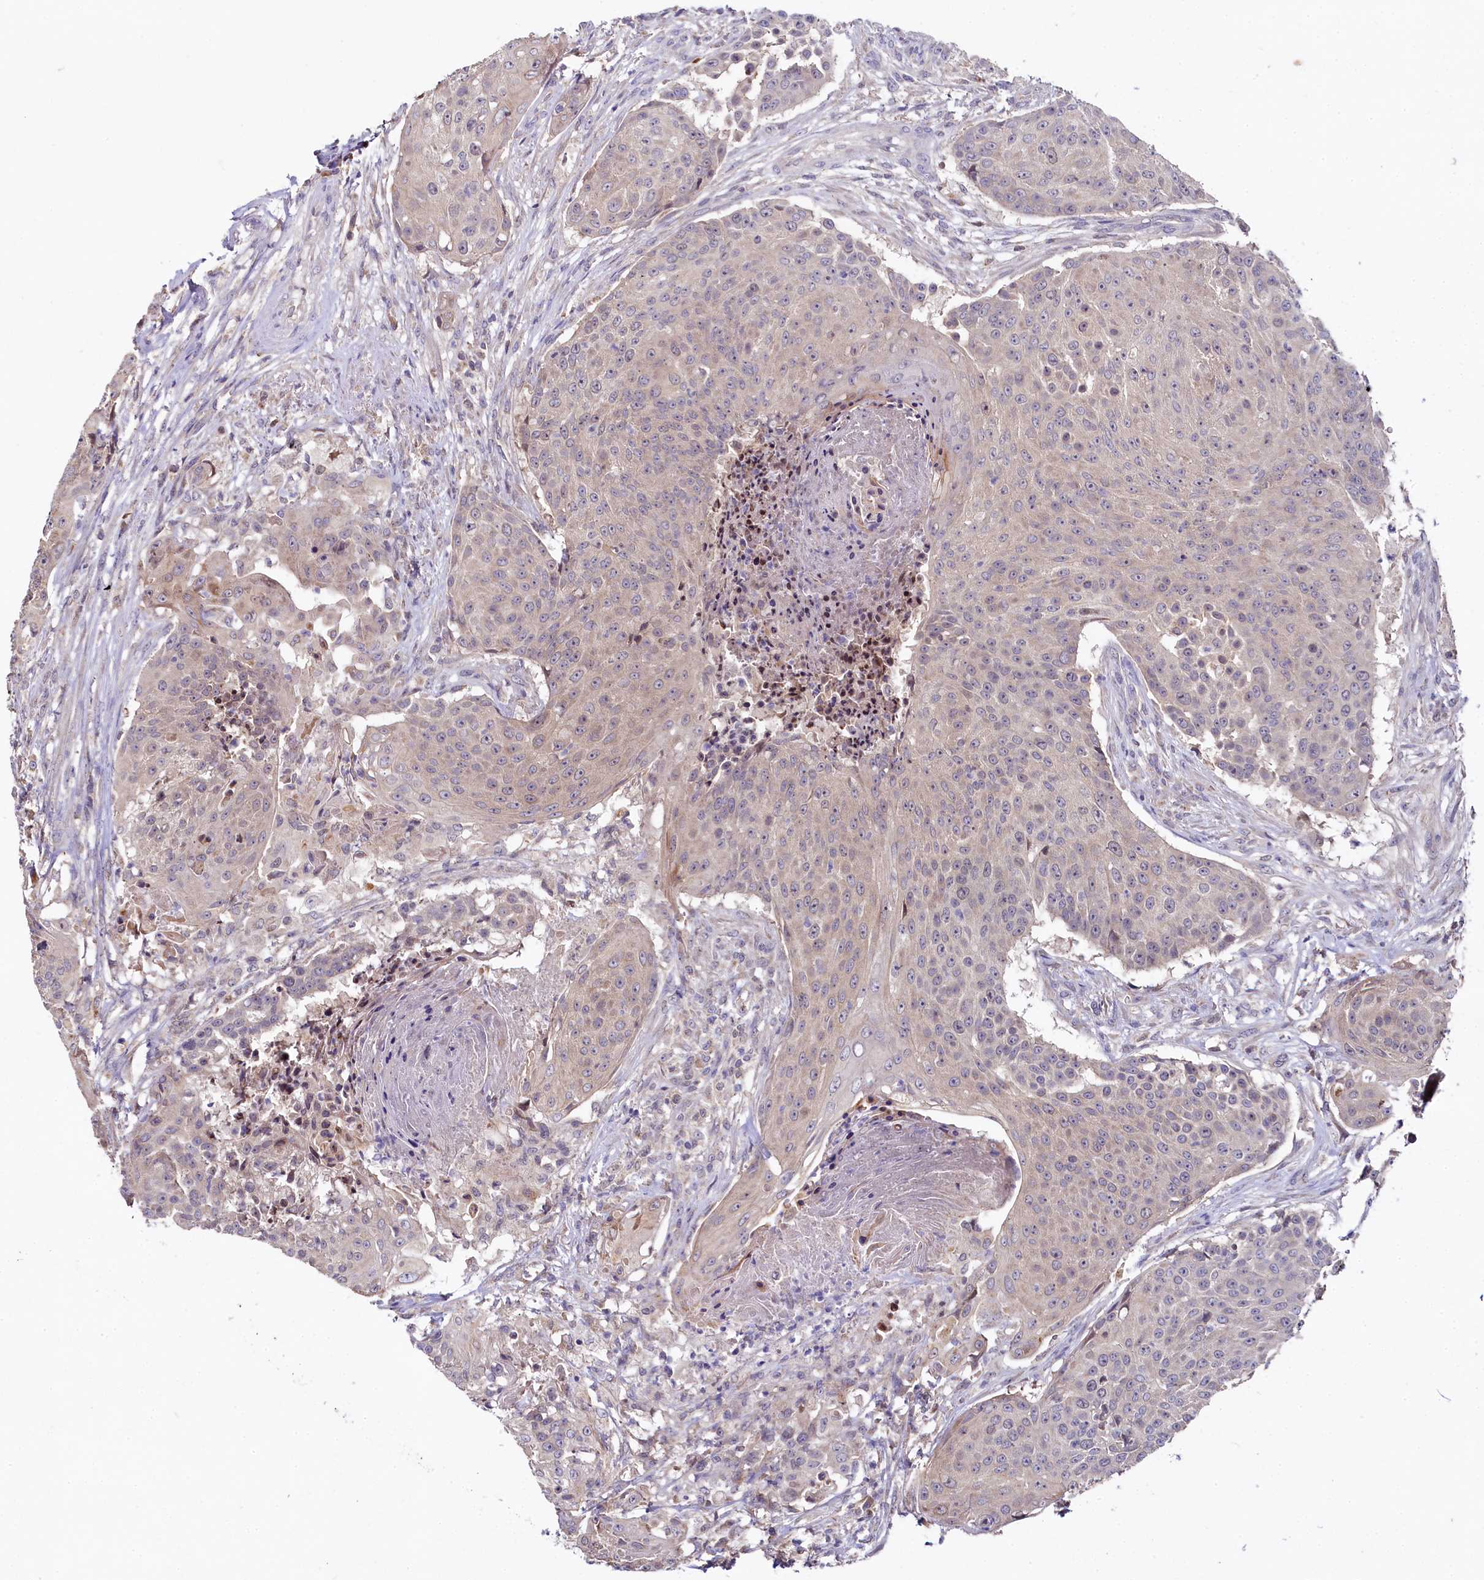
{"staining": {"intensity": "weak", "quantity": "<25%", "location": "cytoplasmic/membranous"}, "tissue": "urothelial cancer", "cell_type": "Tumor cells", "image_type": "cancer", "snomed": [{"axis": "morphology", "description": "Urothelial carcinoma, High grade"}, {"axis": "topography", "description": "Urinary bladder"}], "caption": "This image is of urothelial cancer stained with immunohistochemistry to label a protein in brown with the nuclei are counter-stained blue. There is no staining in tumor cells.", "gene": "SPINK9", "patient": {"sex": "female", "age": 63}}